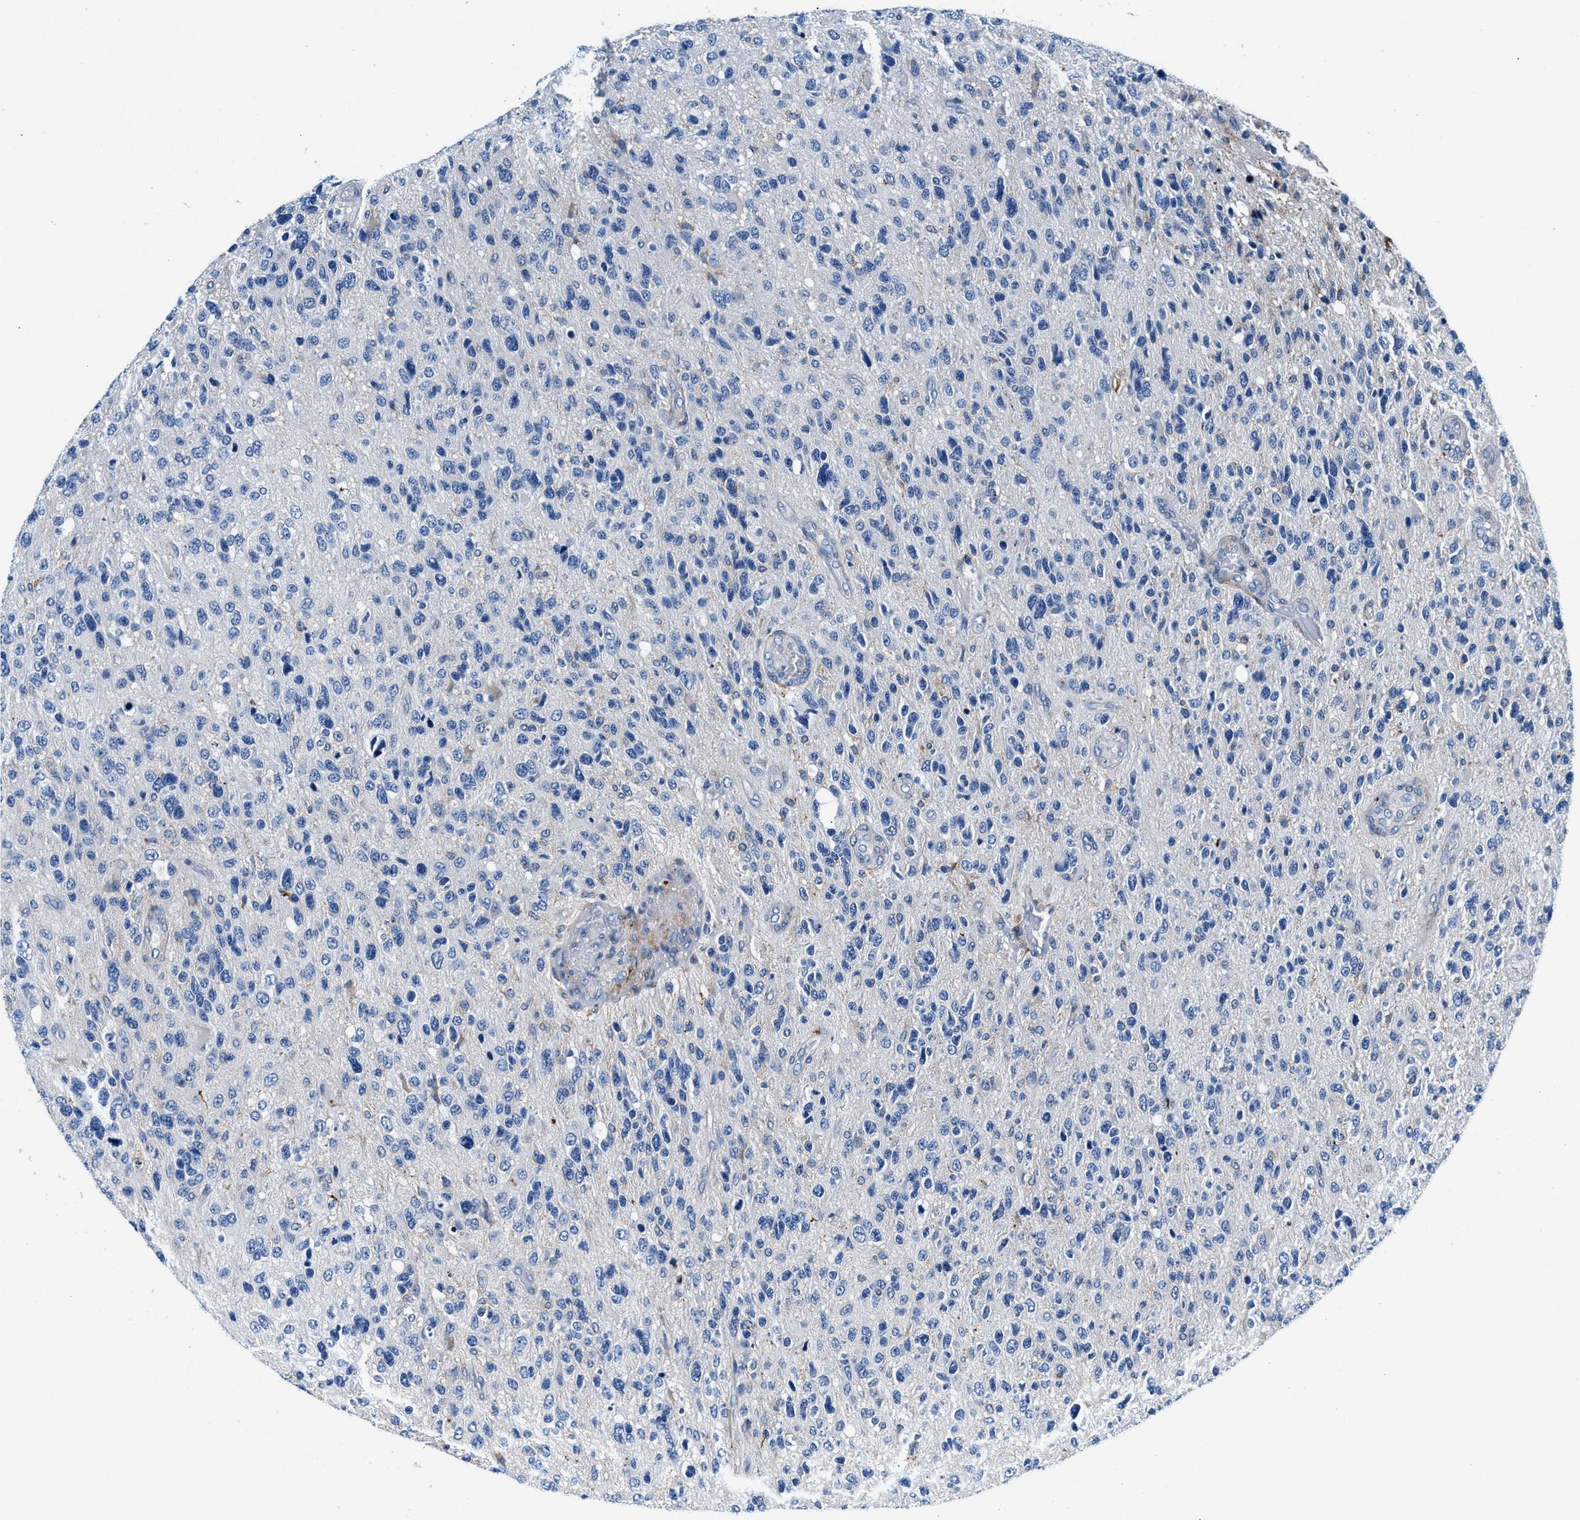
{"staining": {"intensity": "negative", "quantity": "none", "location": "none"}, "tissue": "glioma", "cell_type": "Tumor cells", "image_type": "cancer", "snomed": [{"axis": "morphology", "description": "Glioma, malignant, High grade"}, {"axis": "topography", "description": "Brain"}], "caption": "IHC of human malignant high-grade glioma exhibits no positivity in tumor cells.", "gene": "SLFN11", "patient": {"sex": "female", "age": 58}}